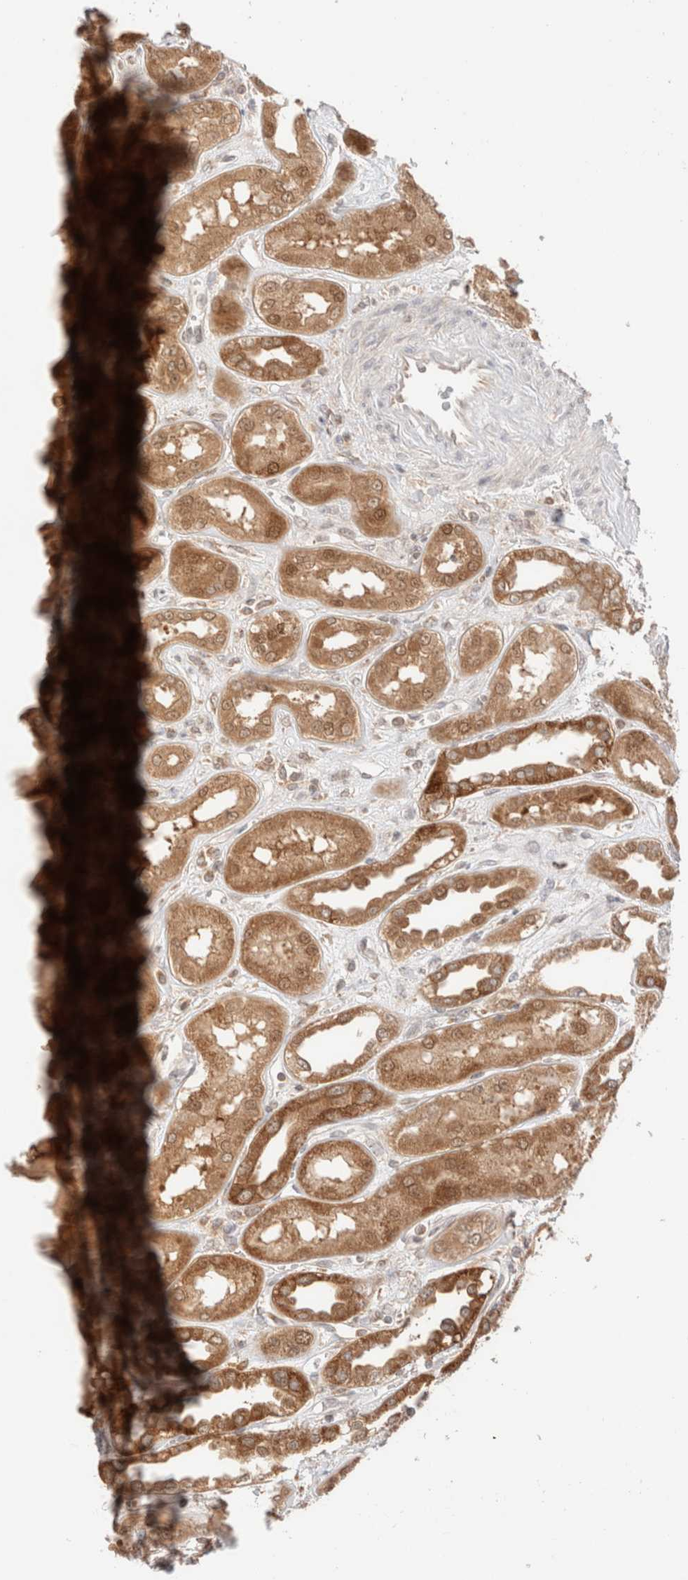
{"staining": {"intensity": "weak", "quantity": ">75%", "location": "cytoplasmic/membranous"}, "tissue": "kidney", "cell_type": "Cells in glomeruli", "image_type": "normal", "snomed": [{"axis": "morphology", "description": "Normal tissue, NOS"}, {"axis": "topography", "description": "Kidney"}], "caption": "Kidney stained with DAB immunohistochemistry (IHC) reveals low levels of weak cytoplasmic/membranous expression in approximately >75% of cells in glomeruli. Immunohistochemistry stains the protein of interest in brown and the nuclei are stained blue.", "gene": "XKR4", "patient": {"sex": "male", "age": 59}}